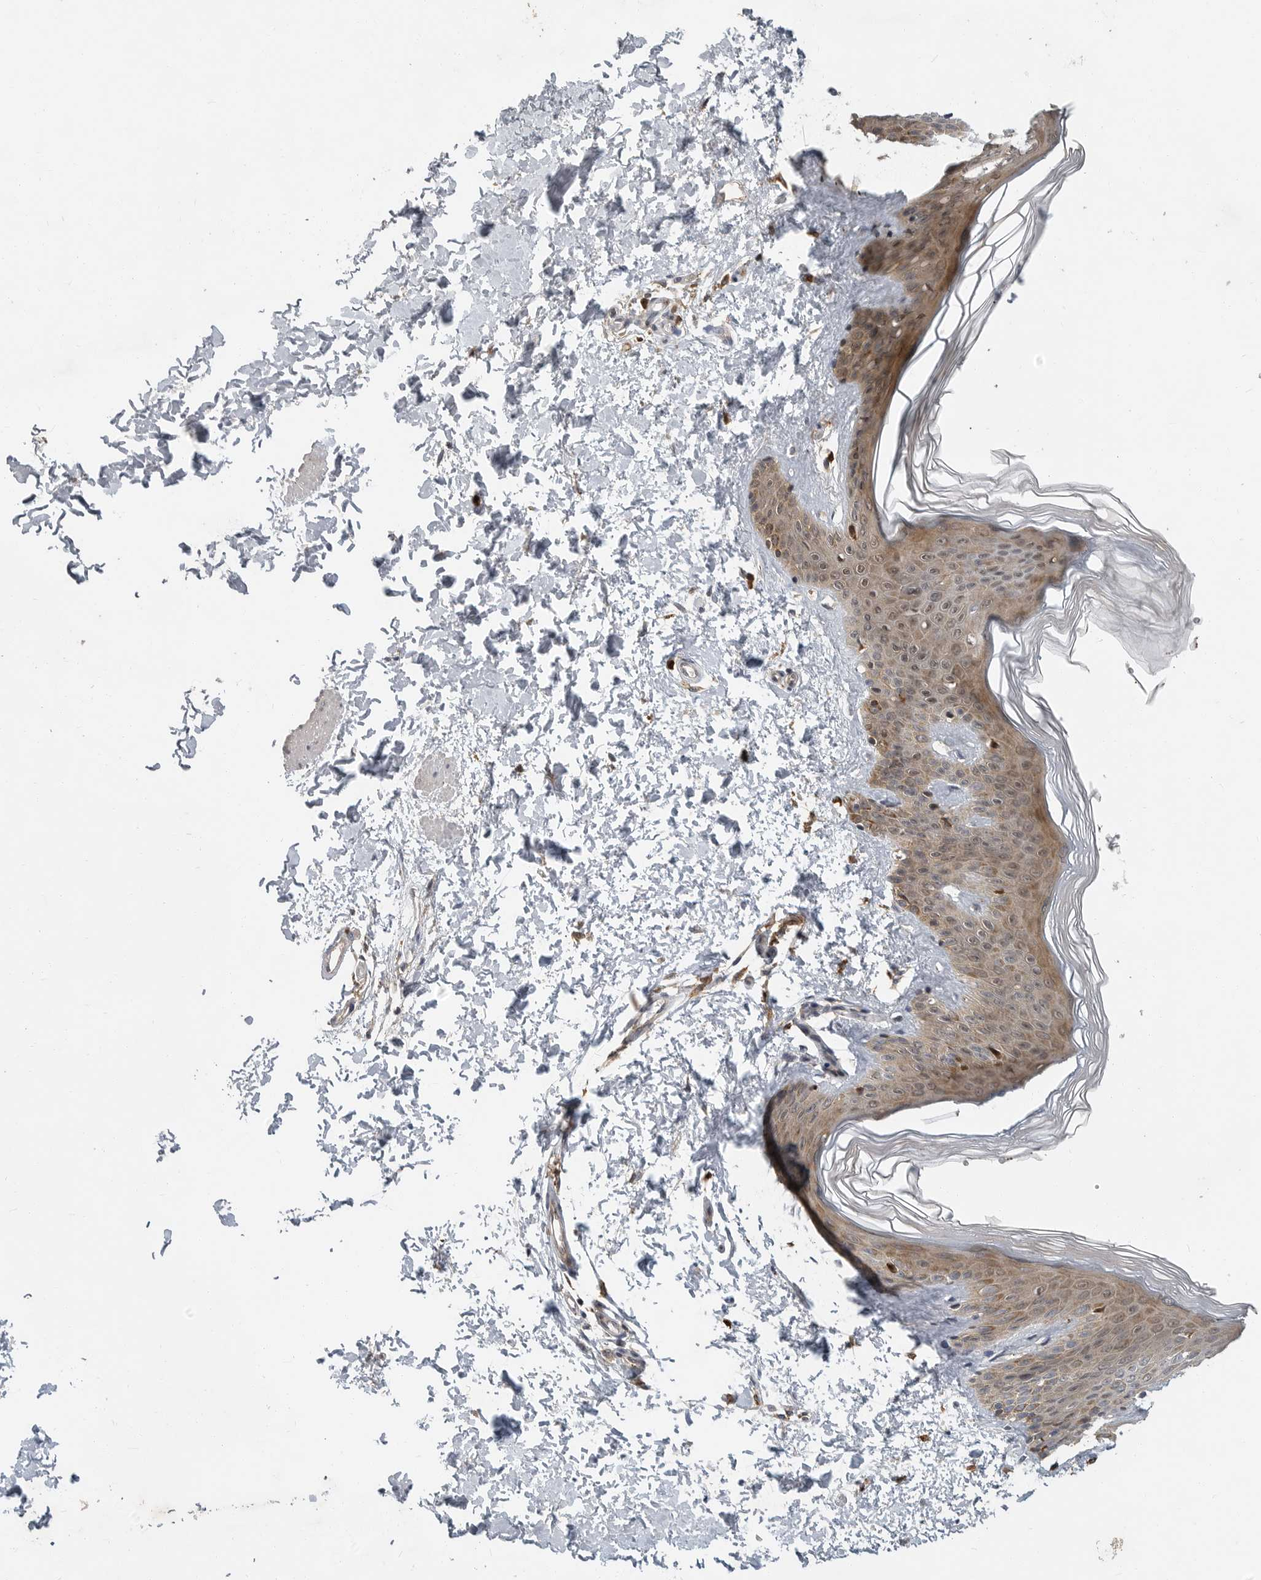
{"staining": {"intensity": "negative", "quantity": "none", "location": "none"}, "tissue": "skin", "cell_type": "Fibroblasts", "image_type": "normal", "snomed": [{"axis": "morphology", "description": "Normal tissue, NOS"}, {"axis": "morphology", "description": "Neoplasm, benign, NOS"}, {"axis": "topography", "description": "Skin"}, {"axis": "topography", "description": "Soft tissue"}], "caption": "The immunohistochemistry micrograph has no significant staining in fibroblasts of skin.", "gene": "OSBPL9", "patient": {"sex": "male", "age": 26}}